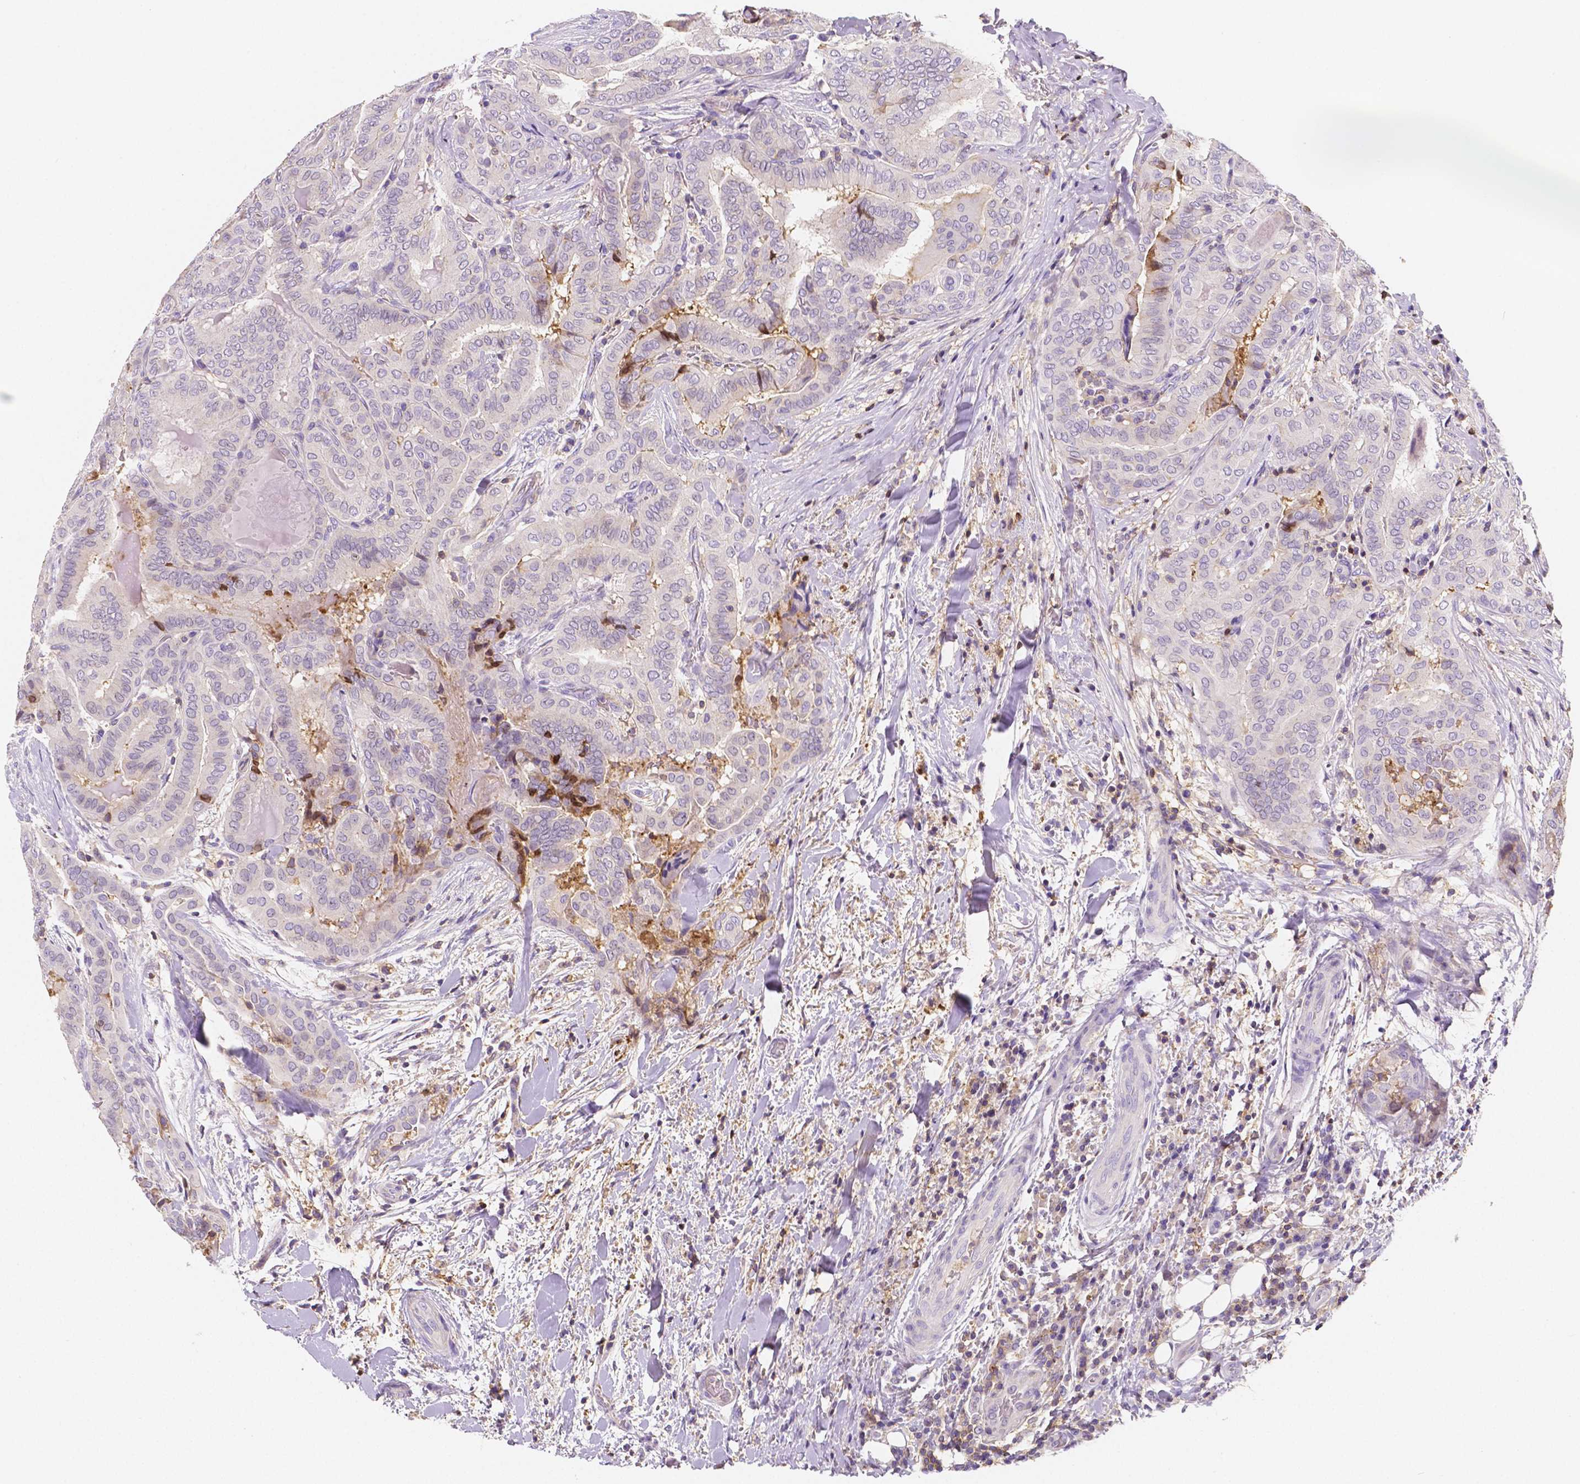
{"staining": {"intensity": "weak", "quantity": "<25%", "location": "cytoplasmic/membranous"}, "tissue": "thyroid cancer", "cell_type": "Tumor cells", "image_type": "cancer", "snomed": [{"axis": "morphology", "description": "Papillary adenocarcinoma, NOS"}, {"axis": "topography", "description": "Thyroid gland"}], "caption": "DAB (3,3'-diaminobenzidine) immunohistochemical staining of thyroid cancer (papillary adenocarcinoma) exhibits no significant staining in tumor cells.", "gene": "GABRD", "patient": {"sex": "female", "age": 61}}